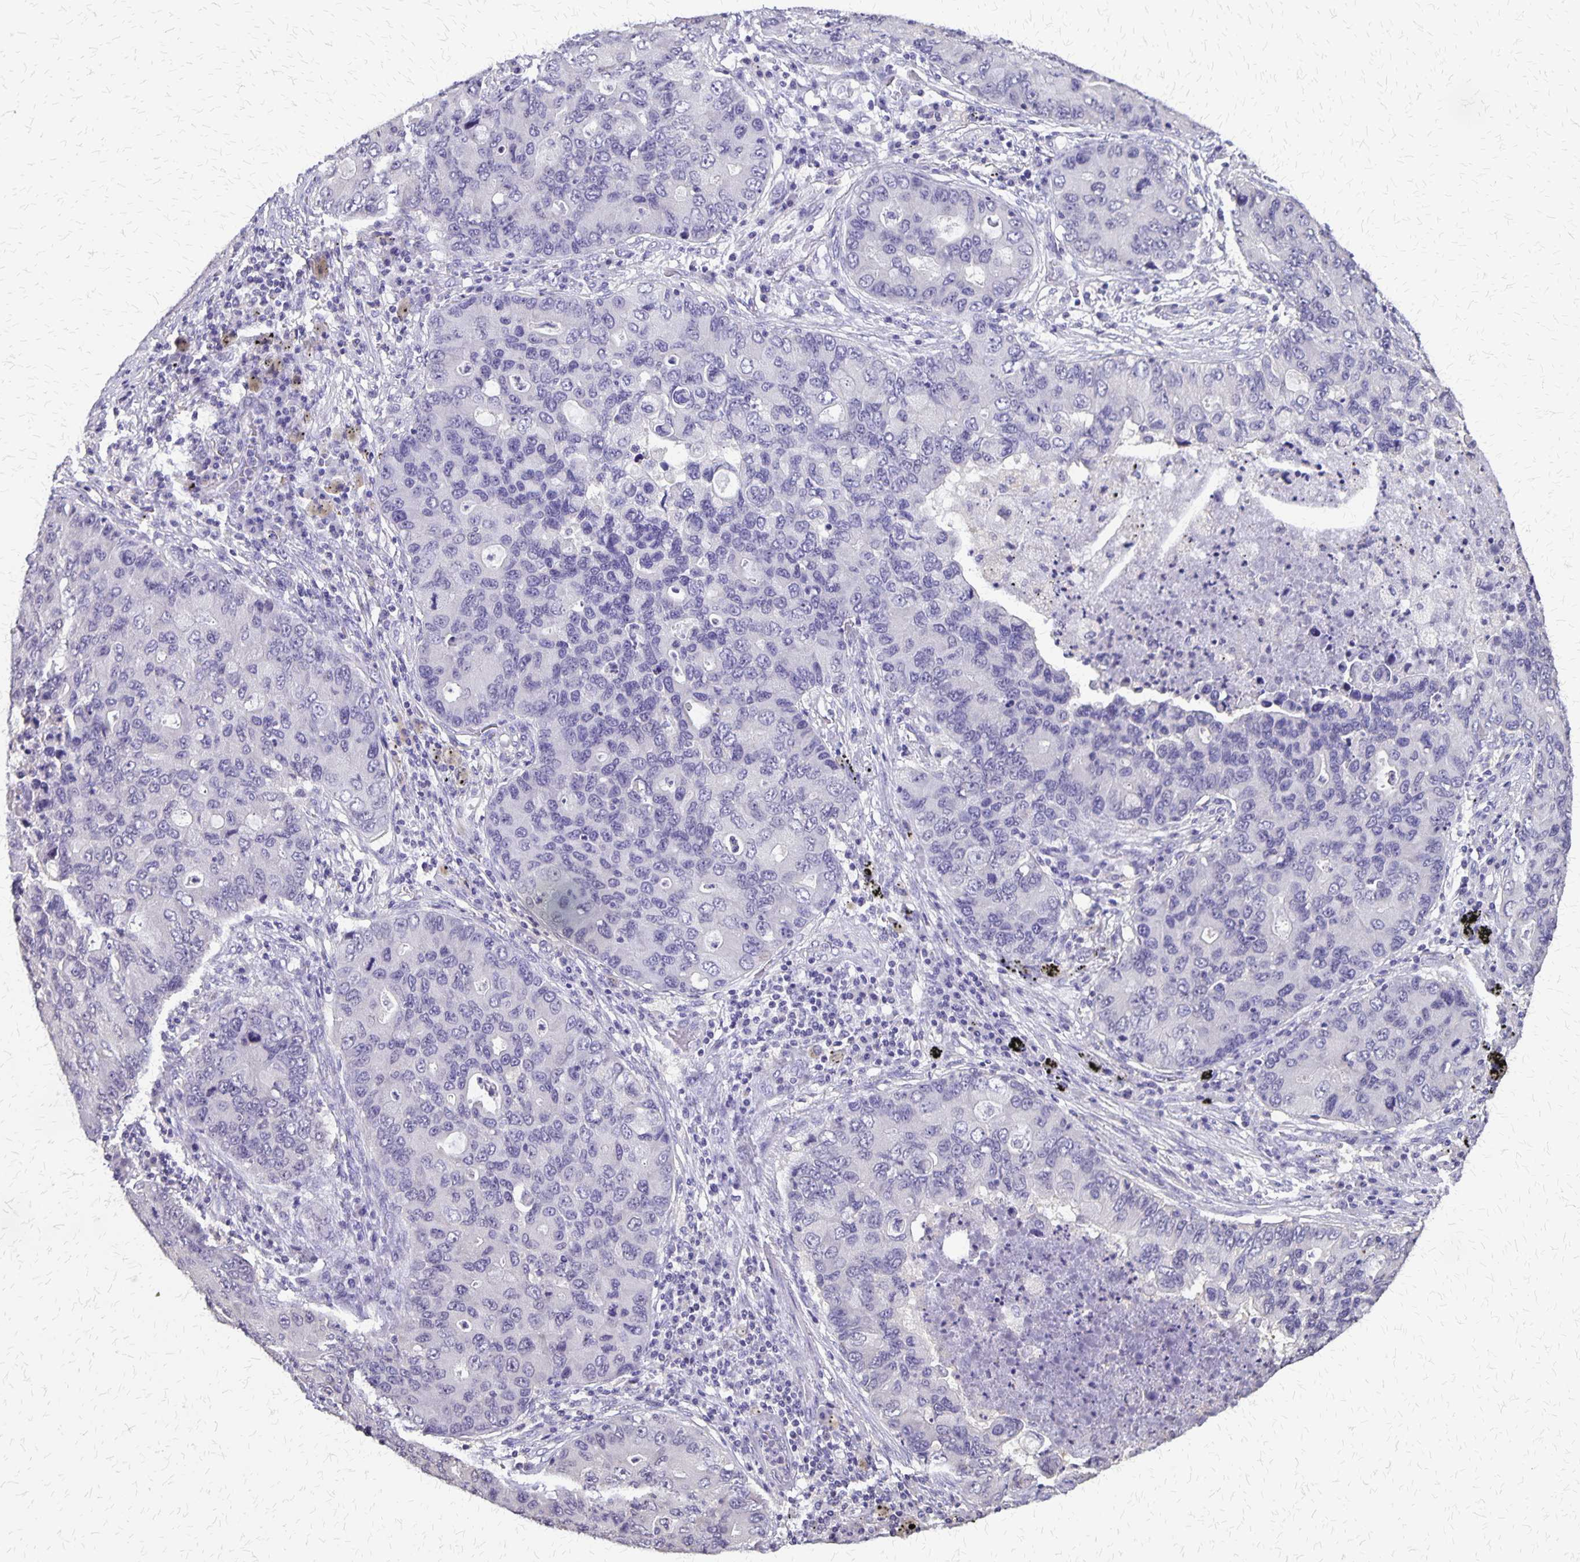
{"staining": {"intensity": "negative", "quantity": "none", "location": "none"}, "tissue": "lung cancer", "cell_type": "Tumor cells", "image_type": "cancer", "snomed": [{"axis": "morphology", "description": "Adenocarcinoma, NOS"}, {"axis": "morphology", "description": "Adenocarcinoma, metastatic, NOS"}, {"axis": "topography", "description": "Lymph node"}, {"axis": "topography", "description": "Lung"}], "caption": "Immunohistochemical staining of adenocarcinoma (lung) displays no significant staining in tumor cells.", "gene": "SI", "patient": {"sex": "female", "age": 54}}